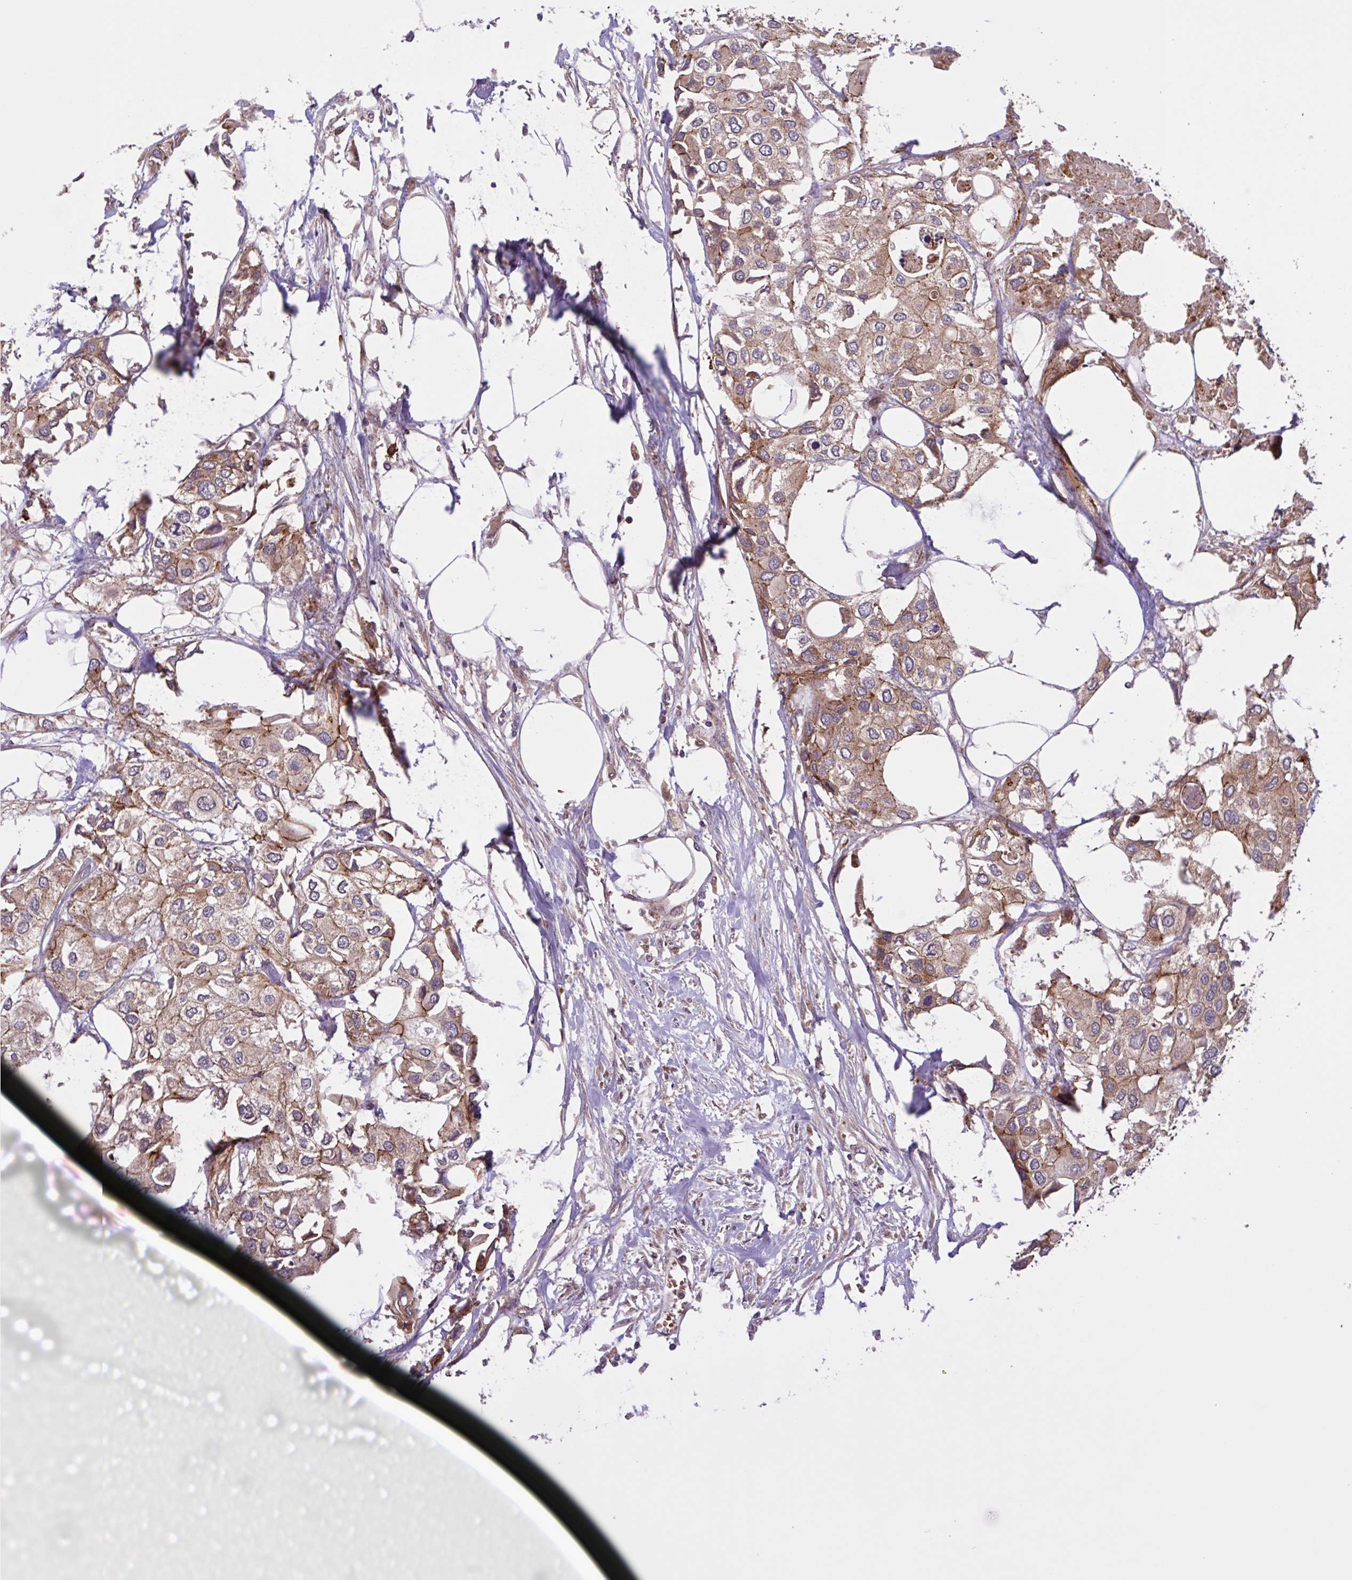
{"staining": {"intensity": "moderate", "quantity": ">75%", "location": "cytoplasmic/membranous"}, "tissue": "urothelial cancer", "cell_type": "Tumor cells", "image_type": "cancer", "snomed": [{"axis": "morphology", "description": "Urothelial carcinoma, High grade"}, {"axis": "topography", "description": "Urinary bladder"}], "caption": "Urothelial carcinoma (high-grade) stained for a protein (brown) reveals moderate cytoplasmic/membranous positive positivity in about >75% of tumor cells.", "gene": "INTS10", "patient": {"sex": "male", "age": 64}}